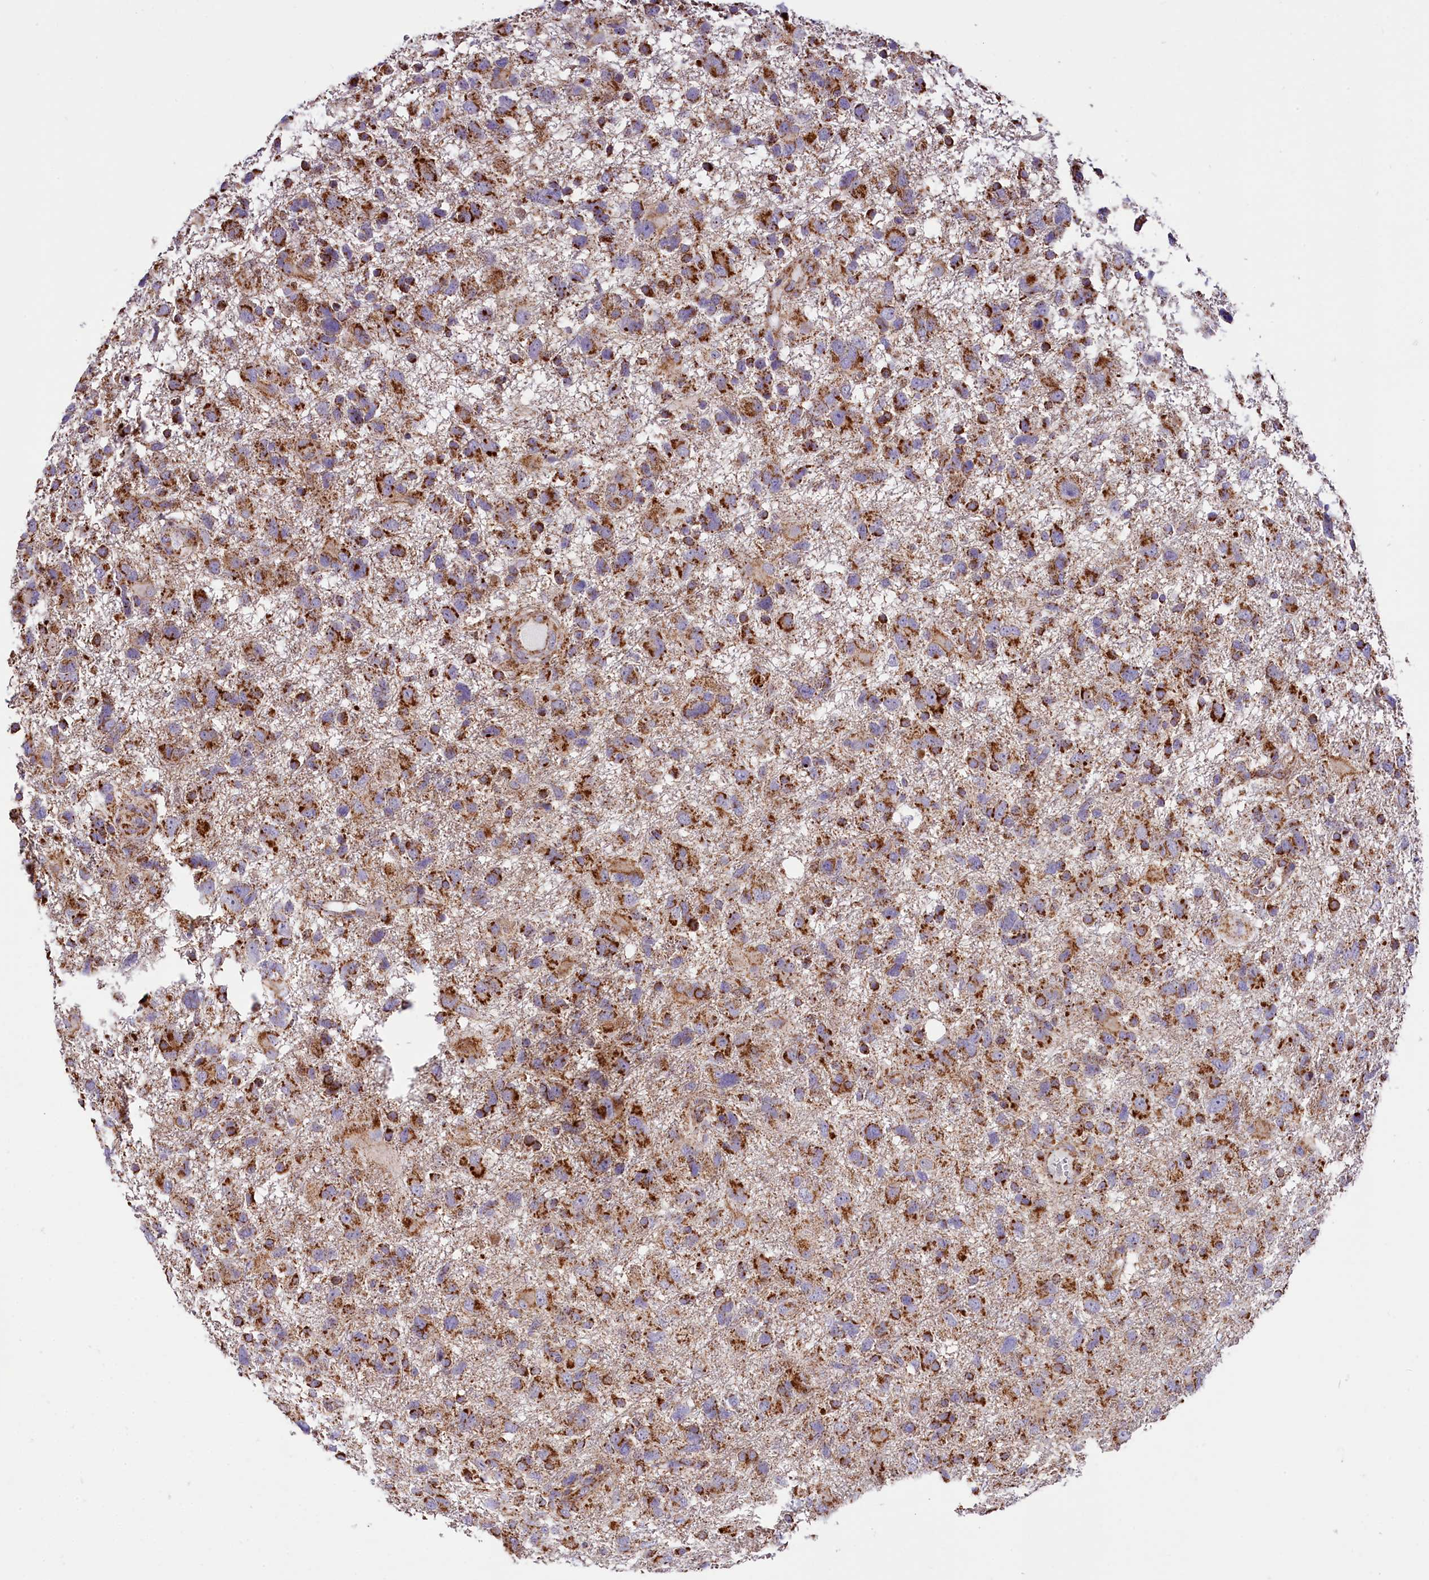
{"staining": {"intensity": "strong", "quantity": ">75%", "location": "cytoplasmic/membranous"}, "tissue": "glioma", "cell_type": "Tumor cells", "image_type": "cancer", "snomed": [{"axis": "morphology", "description": "Glioma, malignant, High grade"}, {"axis": "topography", "description": "Brain"}], "caption": "Tumor cells show high levels of strong cytoplasmic/membranous staining in about >75% of cells in high-grade glioma (malignant). (Stains: DAB in brown, nuclei in blue, Microscopy: brightfield microscopy at high magnification).", "gene": "NDUFA8", "patient": {"sex": "male", "age": 61}}